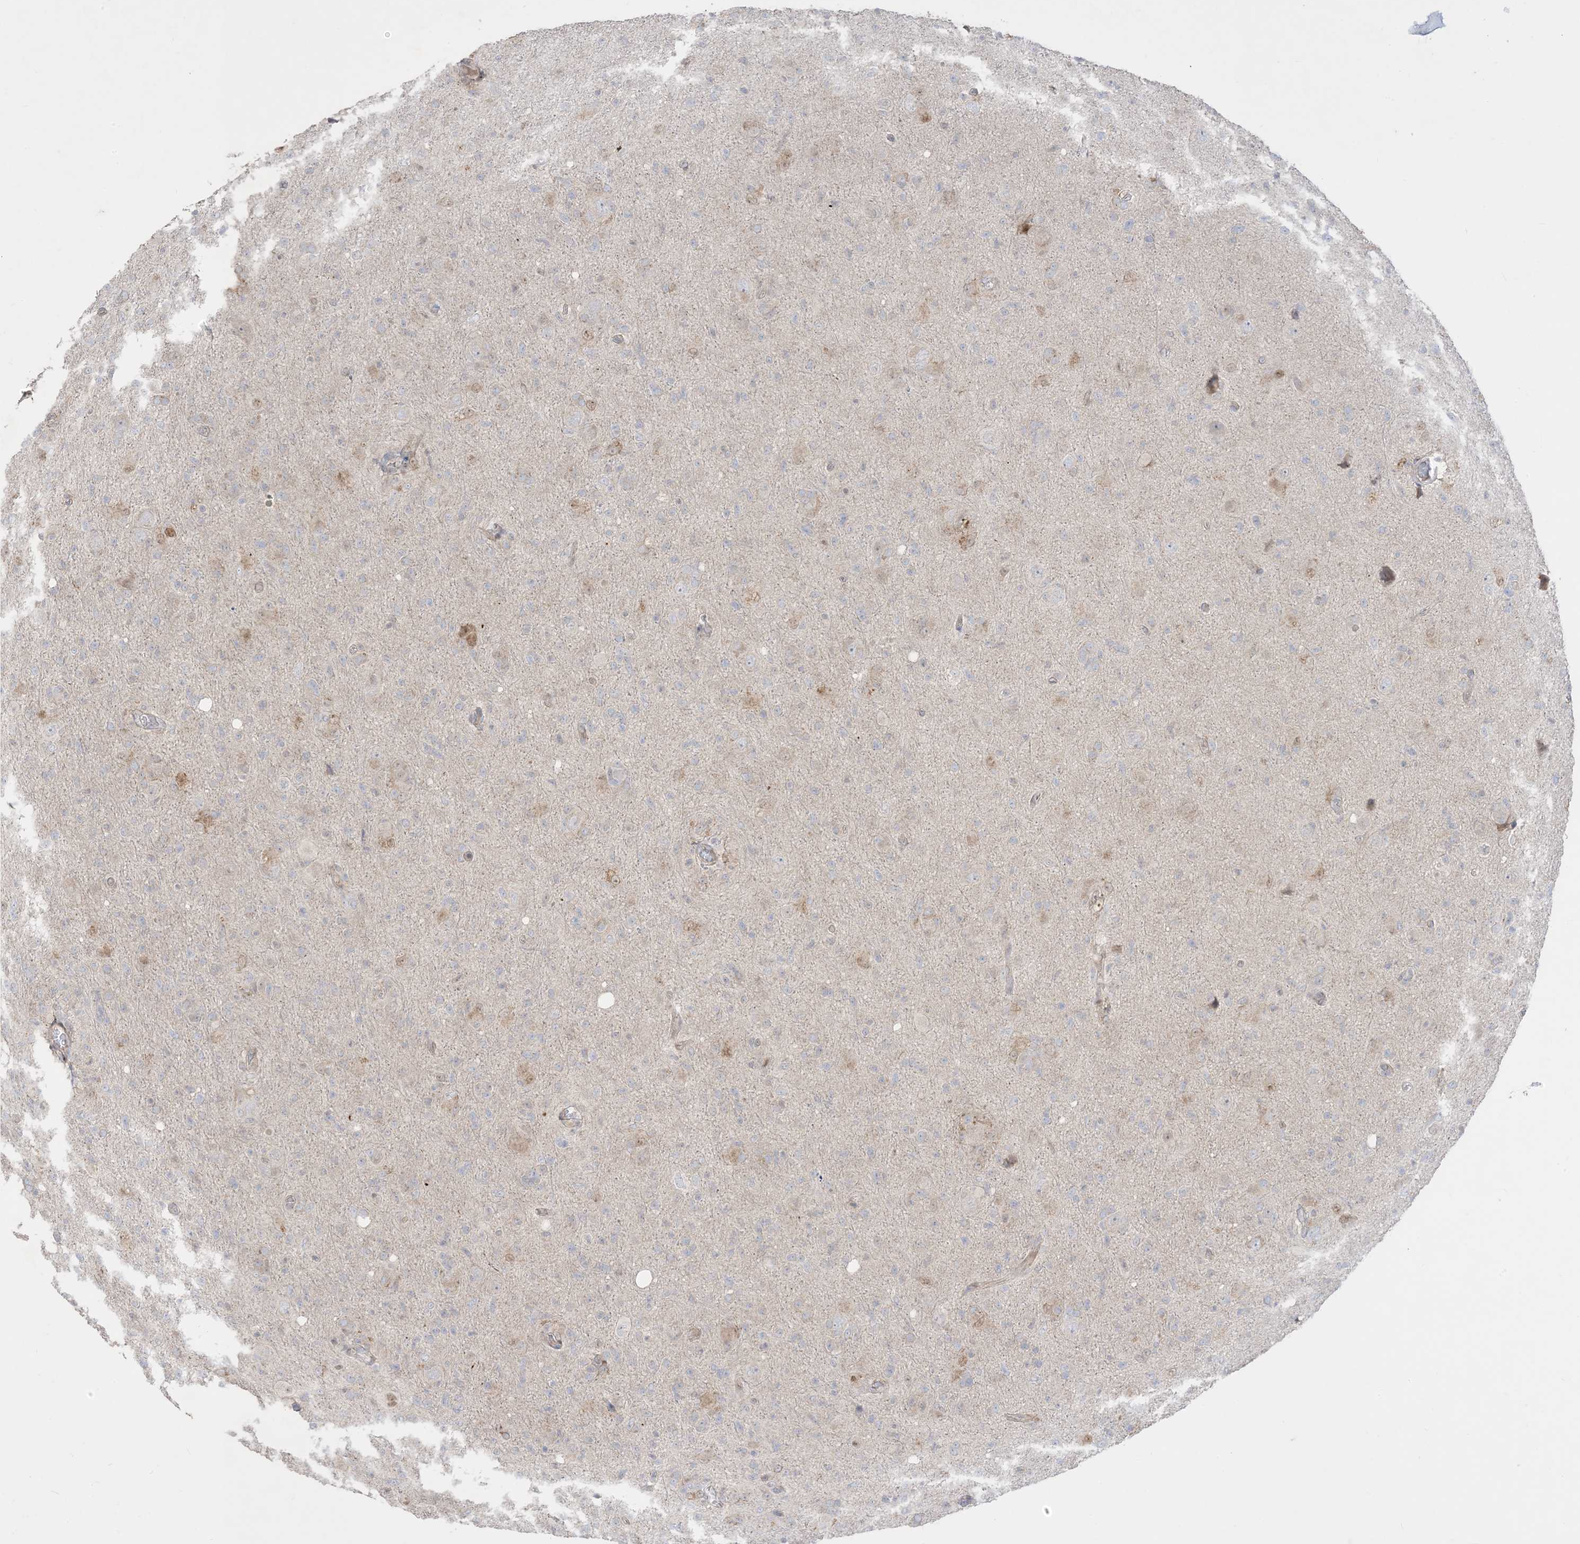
{"staining": {"intensity": "negative", "quantity": "none", "location": "none"}, "tissue": "glioma", "cell_type": "Tumor cells", "image_type": "cancer", "snomed": [{"axis": "morphology", "description": "Glioma, malignant, High grade"}, {"axis": "topography", "description": "Brain"}], "caption": "A micrograph of malignant high-grade glioma stained for a protein demonstrates no brown staining in tumor cells.", "gene": "BHLHE40", "patient": {"sex": "female", "age": 57}}